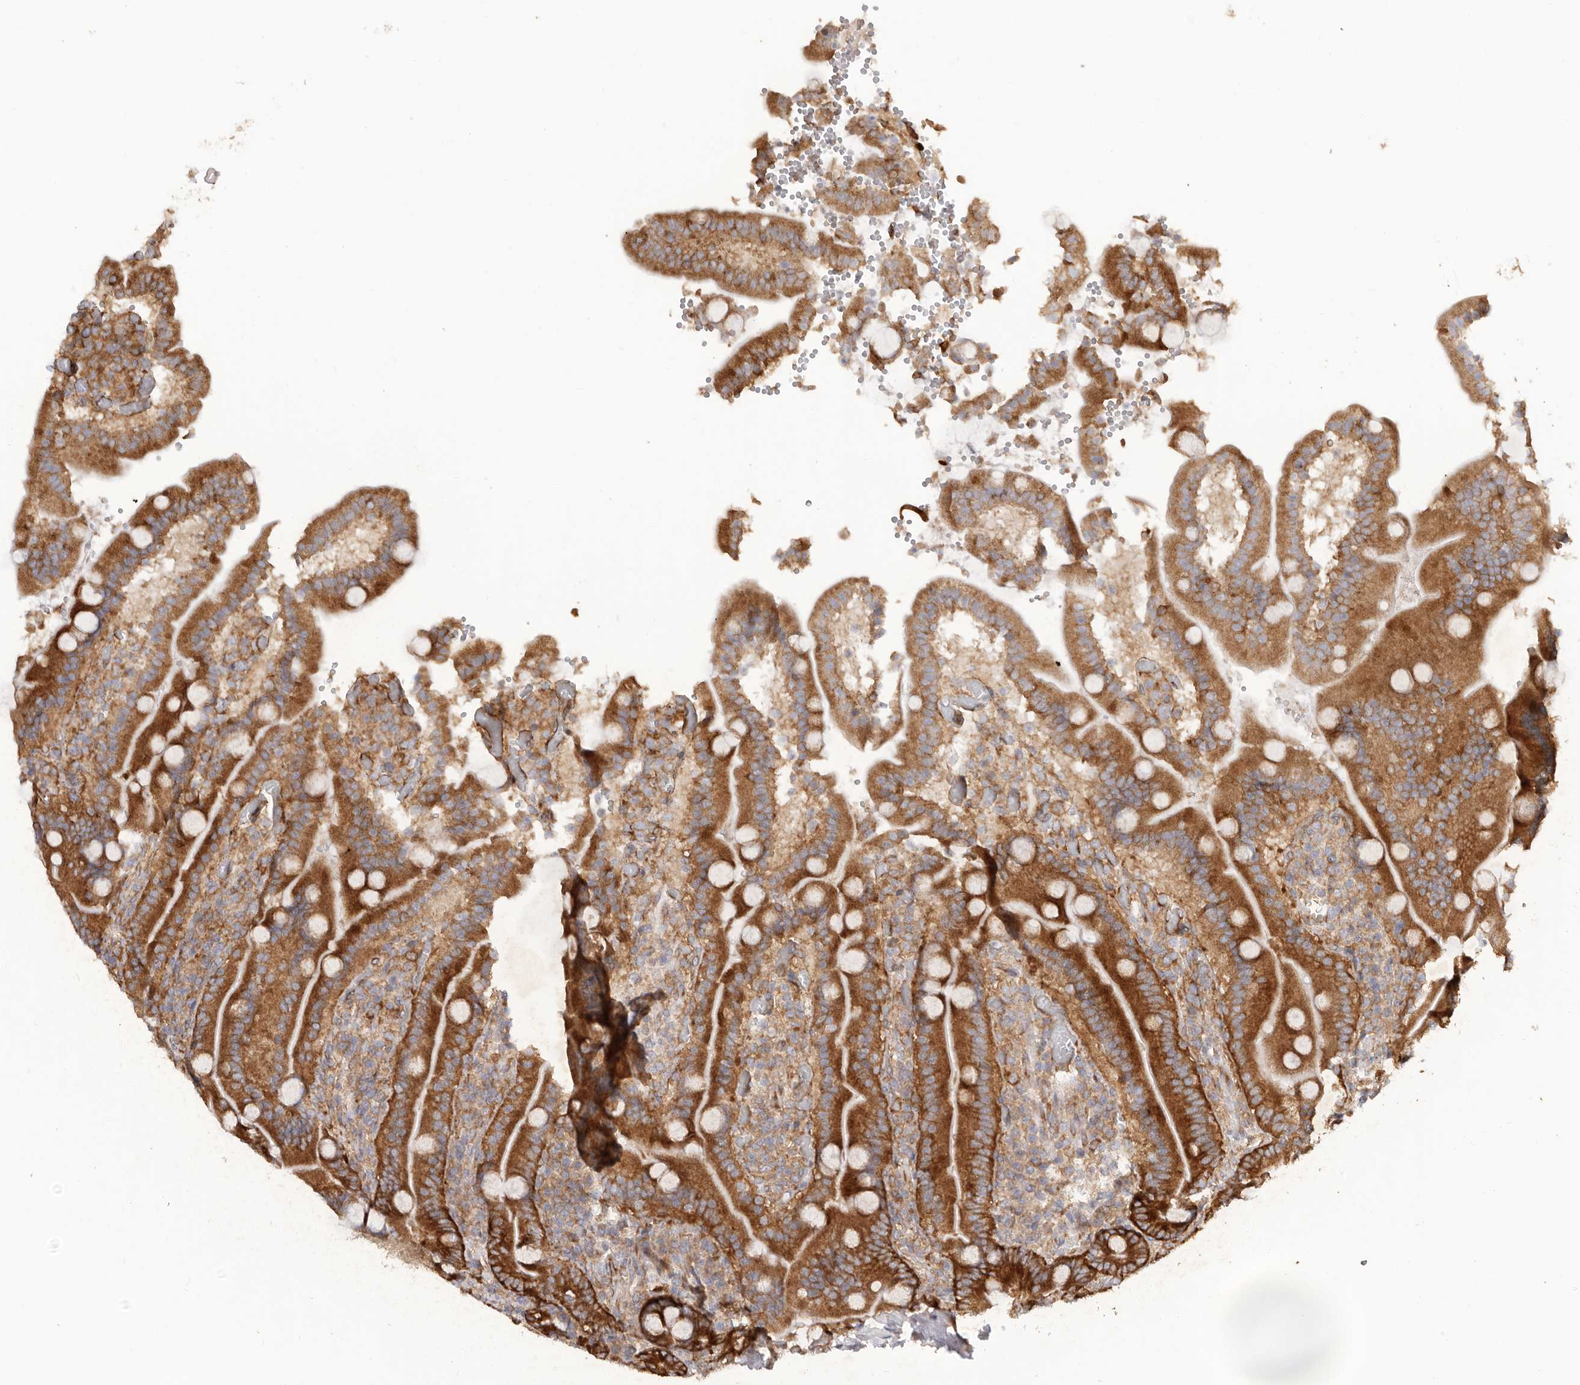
{"staining": {"intensity": "strong", "quantity": ">75%", "location": "cytoplasmic/membranous"}, "tissue": "duodenum", "cell_type": "Glandular cells", "image_type": "normal", "snomed": [{"axis": "morphology", "description": "Normal tissue, NOS"}, {"axis": "topography", "description": "Duodenum"}], "caption": "Human duodenum stained with a brown dye reveals strong cytoplasmic/membranous positive positivity in approximately >75% of glandular cells.", "gene": "SERBP1", "patient": {"sex": "female", "age": 62}}